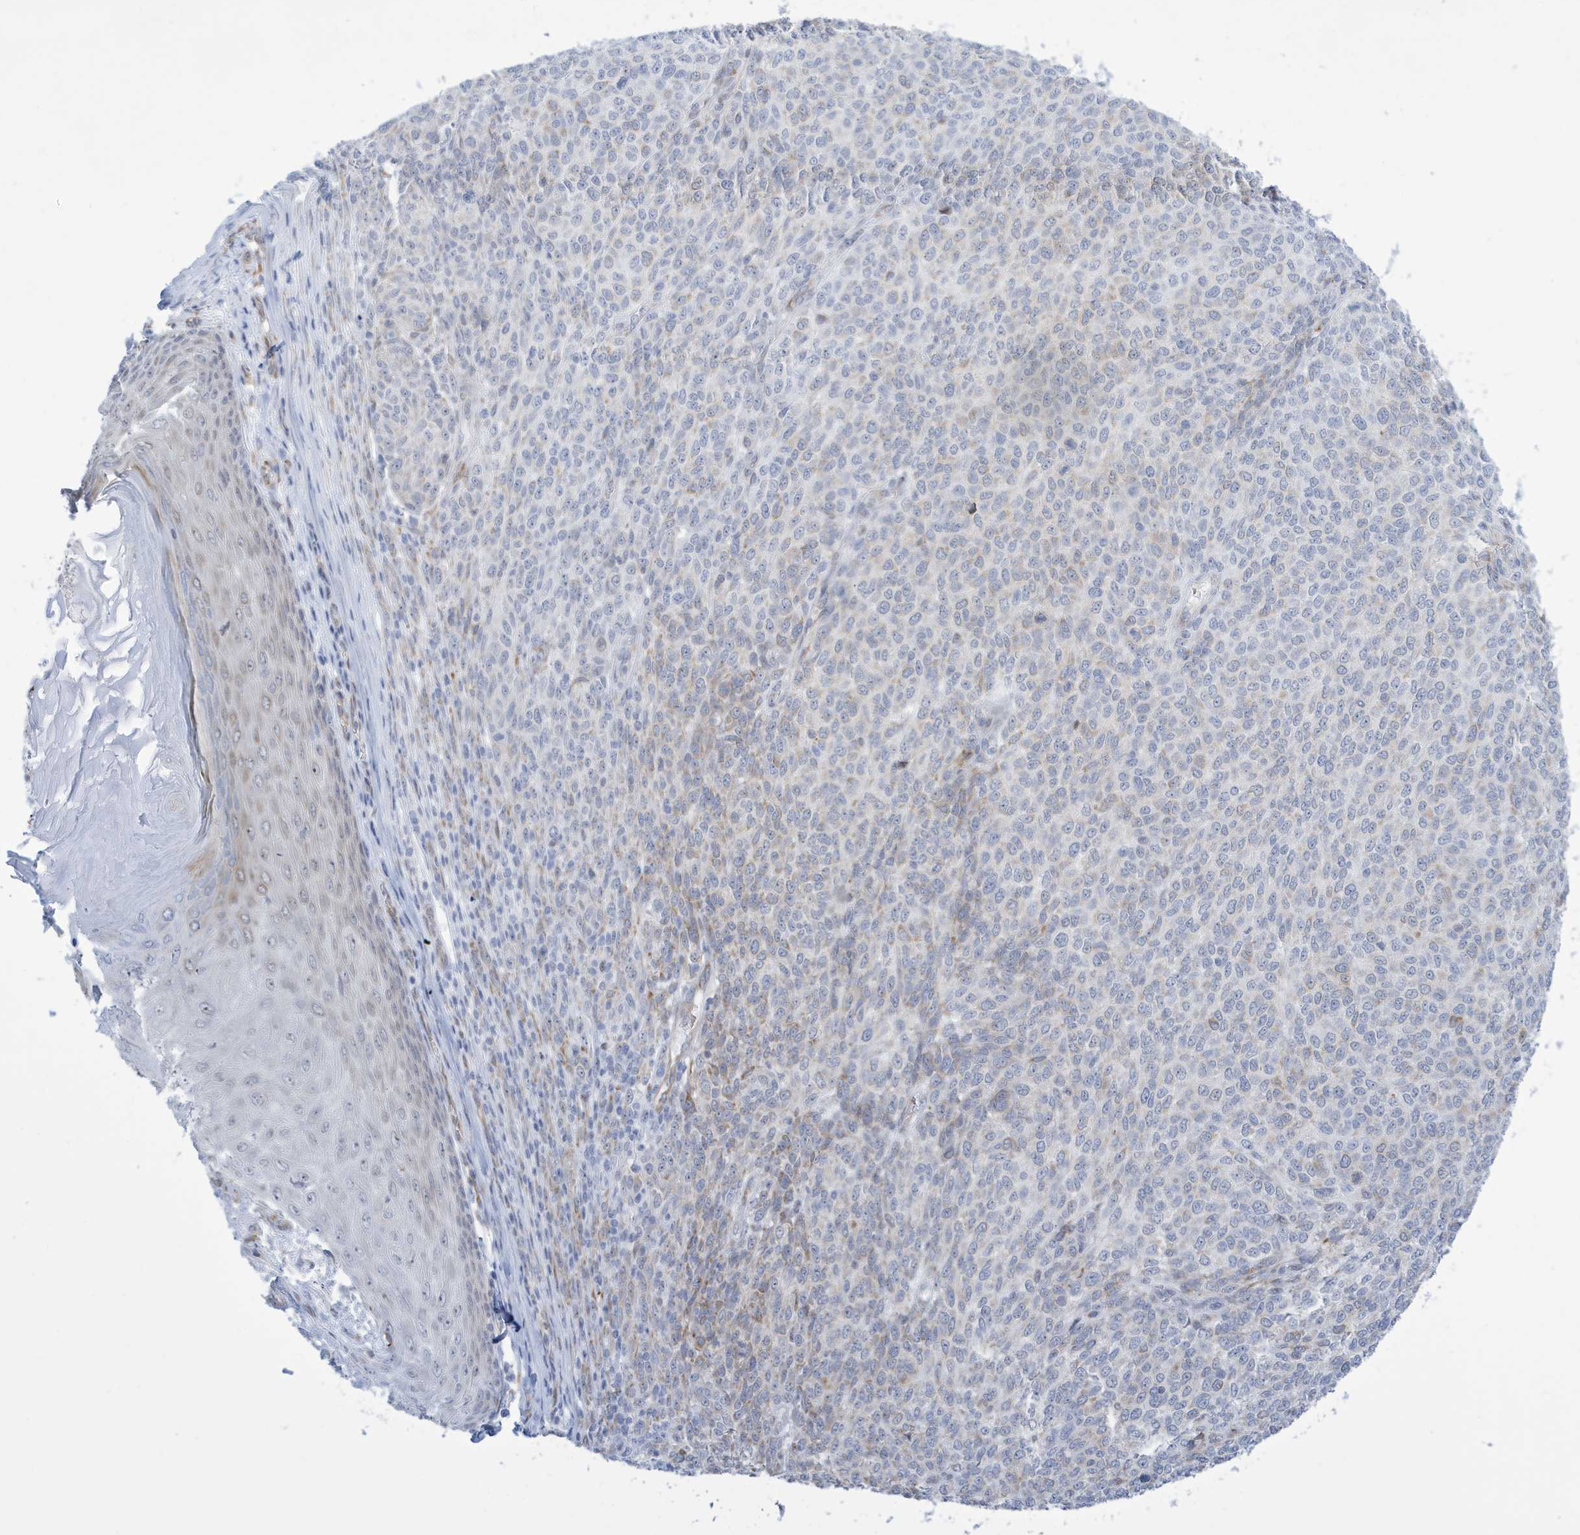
{"staining": {"intensity": "moderate", "quantity": "<25%", "location": "cytoplasmic/membranous"}, "tissue": "melanoma", "cell_type": "Tumor cells", "image_type": "cancer", "snomed": [{"axis": "morphology", "description": "Malignant melanoma, NOS"}, {"axis": "topography", "description": "Skin"}], "caption": "Immunohistochemical staining of human melanoma demonstrates moderate cytoplasmic/membranous protein staining in about <25% of tumor cells.", "gene": "SEMA3F", "patient": {"sex": "male", "age": 49}}